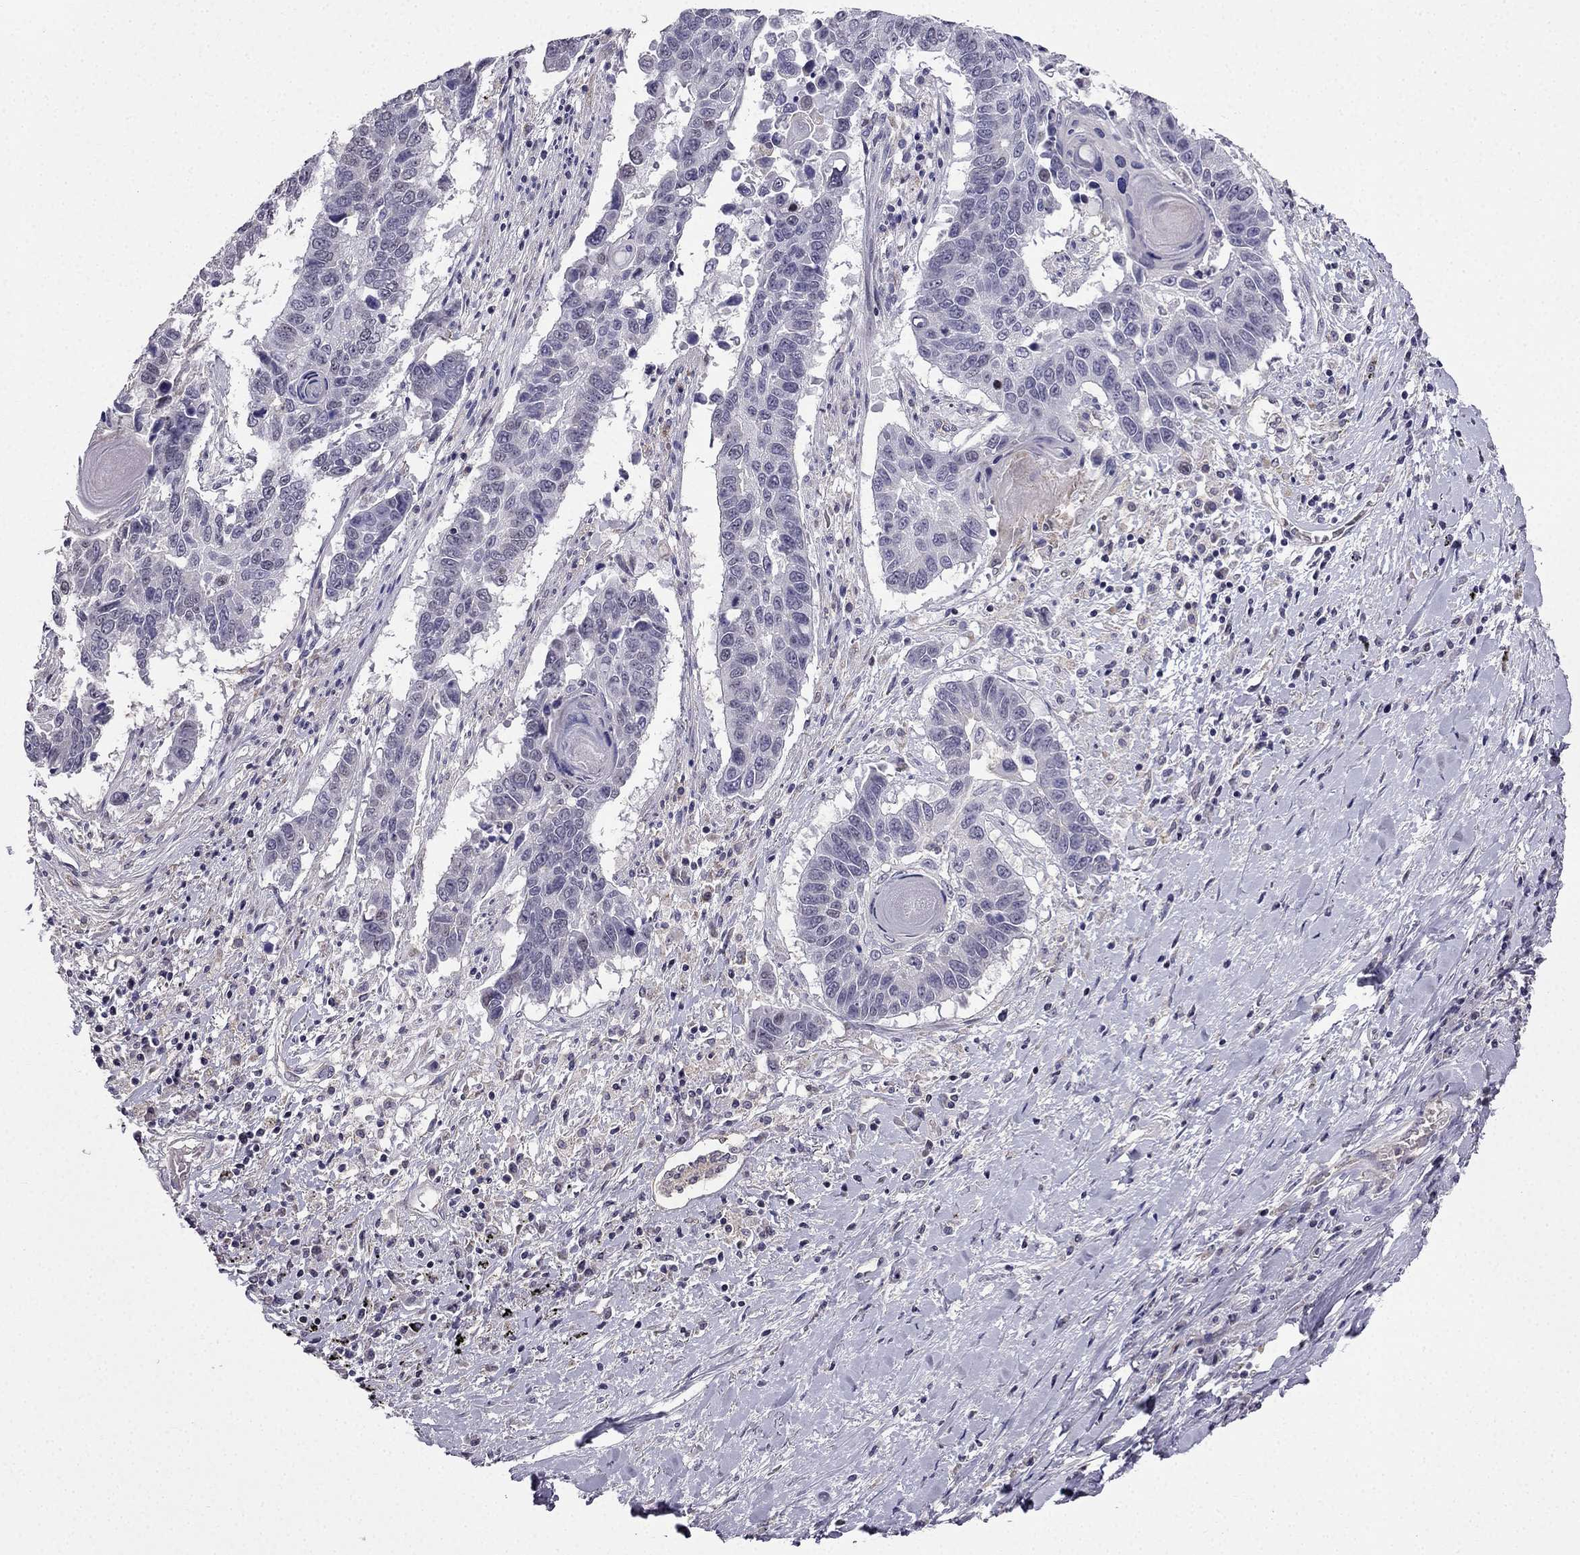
{"staining": {"intensity": "negative", "quantity": "none", "location": "none"}, "tissue": "lung cancer", "cell_type": "Tumor cells", "image_type": "cancer", "snomed": [{"axis": "morphology", "description": "Squamous cell carcinoma, NOS"}, {"axis": "topography", "description": "Lung"}], "caption": "A high-resolution image shows immunohistochemistry (IHC) staining of lung squamous cell carcinoma, which reveals no significant positivity in tumor cells.", "gene": "SLC6A2", "patient": {"sex": "male", "age": 73}}